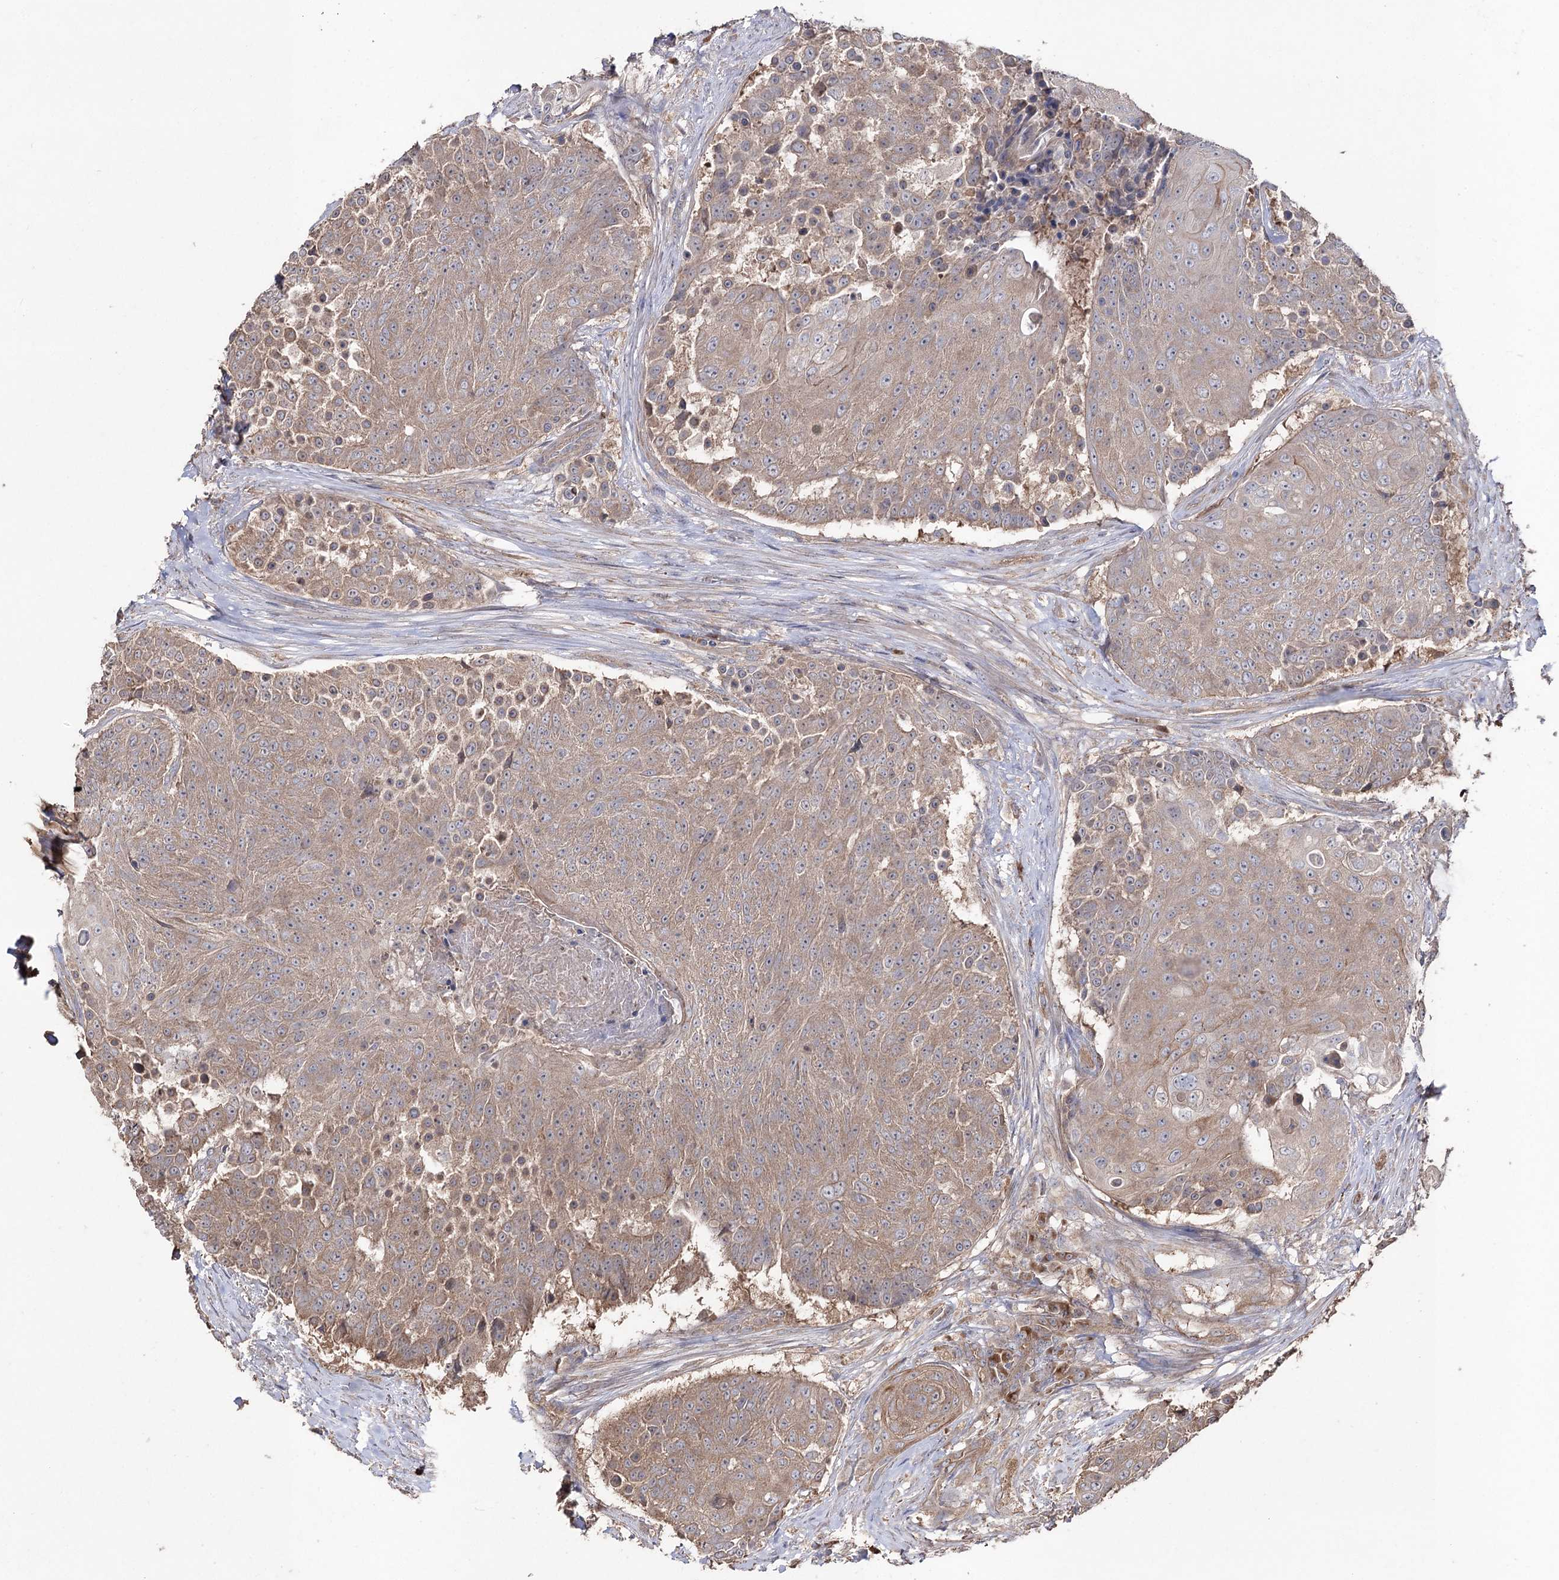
{"staining": {"intensity": "weak", "quantity": ">75%", "location": "cytoplasmic/membranous"}, "tissue": "urothelial cancer", "cell_type": "Tumor cells", "image_type": "cancer", "snomed": [{"axis": "morphology", "description": "Urothelial carcinoma, High grade"}, {"axis": "topography", "description": "Urinary bladder"}], "caption": "Immunohistochemical staining of human urothelial carcinoma (high-grade) displays low levels of weak cytoplasmic/membranous protein staining in approximately >75% of tumor cells.", "gene": "LARS2", "patient": {"sex": "female", "age": 63}}